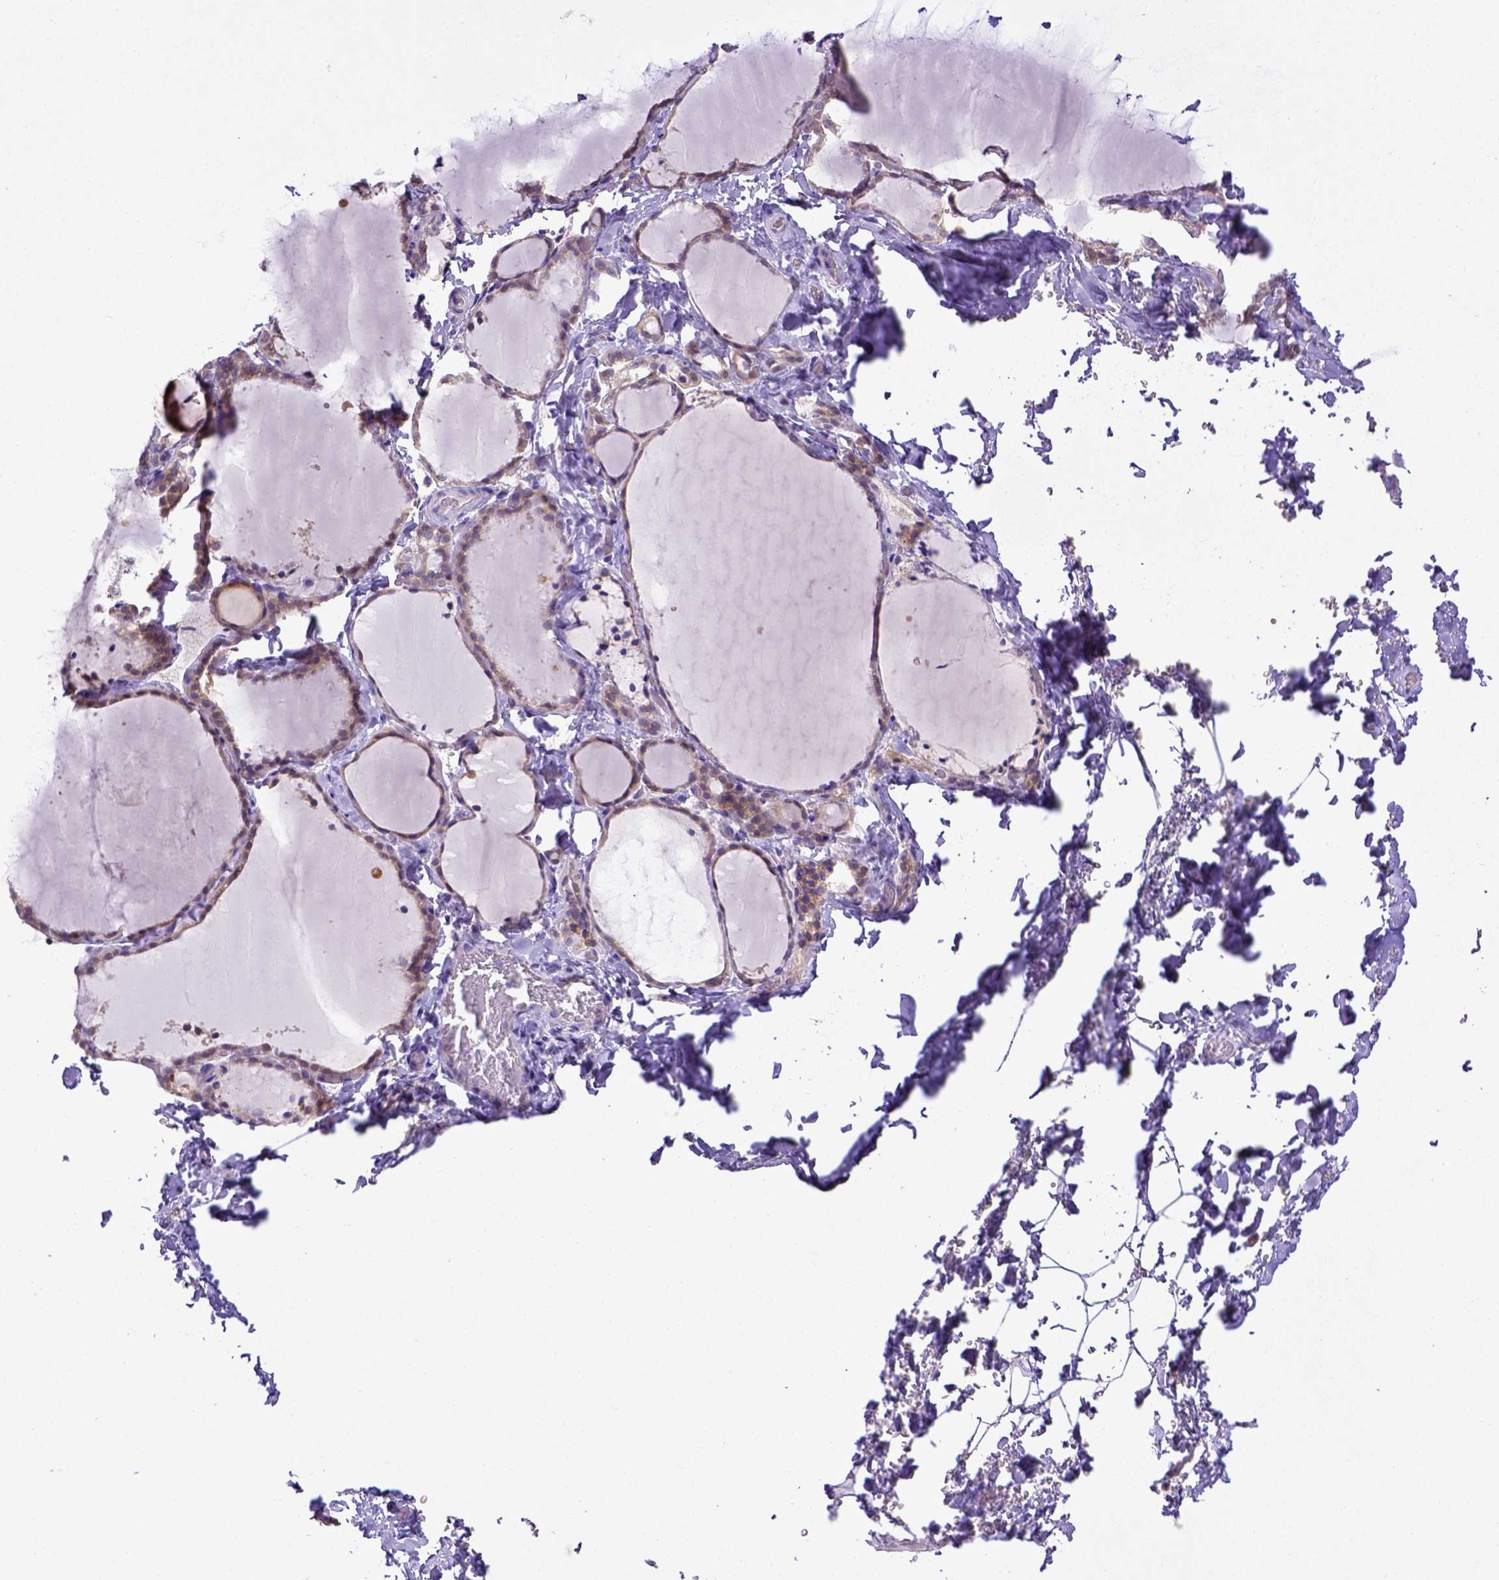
{"staining": {"intensity": "negative", "quantity": "none", "location": "none"}, "tissue": "thyroid gland", "cell_type": "Glandular cells", "image_type": "normal", "snomed": [{"axis": "morphology", "description": "Normal tissue, NOS"}, {"axis": "topography", "description": "Thyroid gland"}], "caption": "IHC of unremarkable thyroid gland shows no staining in glandular cells. (DAB (3,3'-diaminobenzidine) immunohistochemistry (IHC) with hematoxylin counter stain).", "gene": "CD40", "patient": {"sex": "female", "age": 22}}